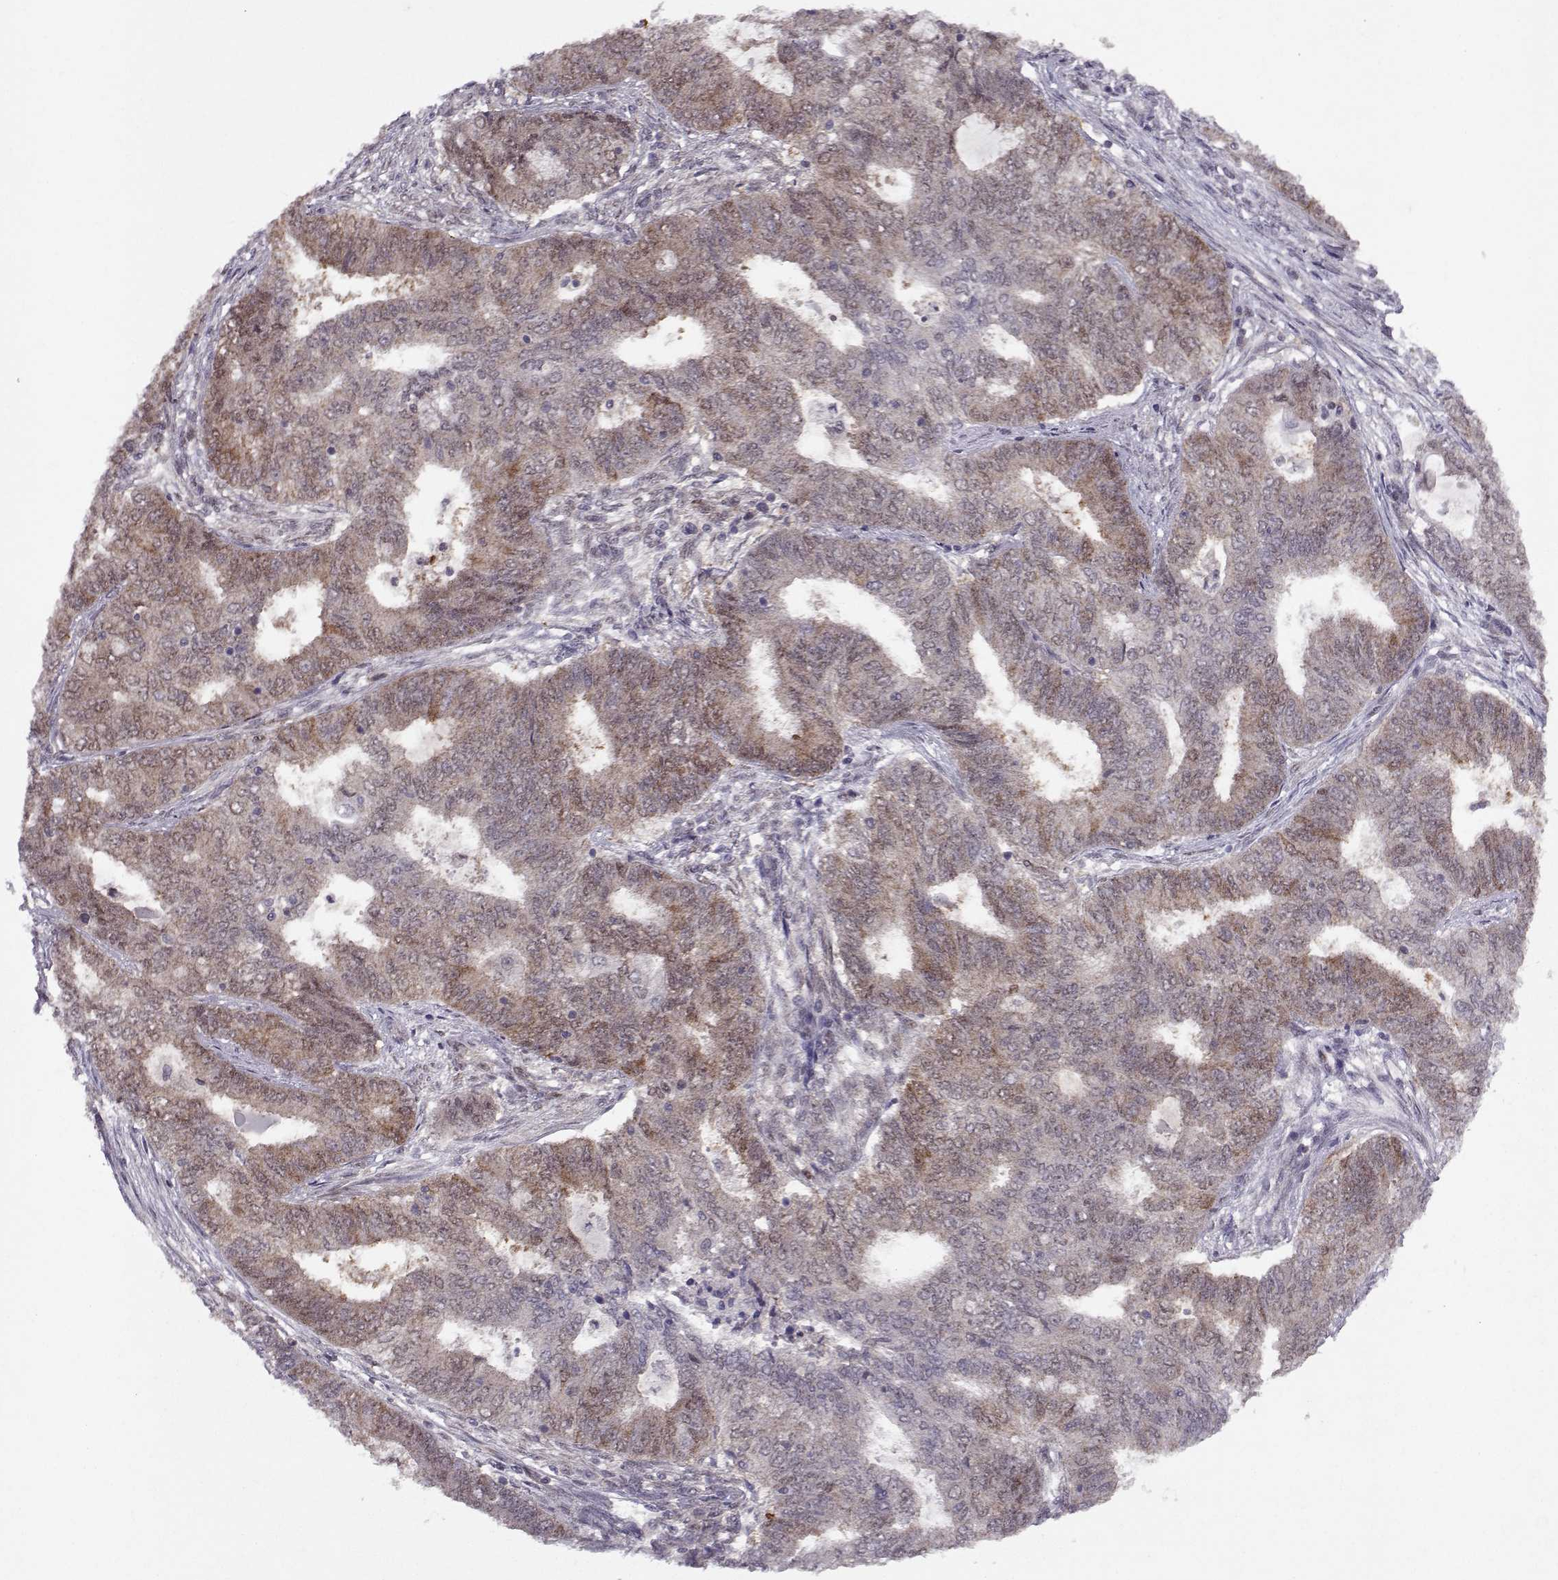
{"staining": {"intensity": "weak", "quantity": "<25%", "location": "cytoplasmic/membranous,nuclear"}, "tissue": "endometrial cancer", "cell_type": "Tumor cells", "image_type": "cancer", "snomed": [{"axis": "morphology", "description": "Adenocarcinoma, NOS"}, {"axis": "topography", "description": "Endometrium"}], "caption": "Tumor cells are negative for brown protein staining in endometrial adenocarcinoma.", "gene": "CDK4", "patient": {"sex": "female", "age": 62}}